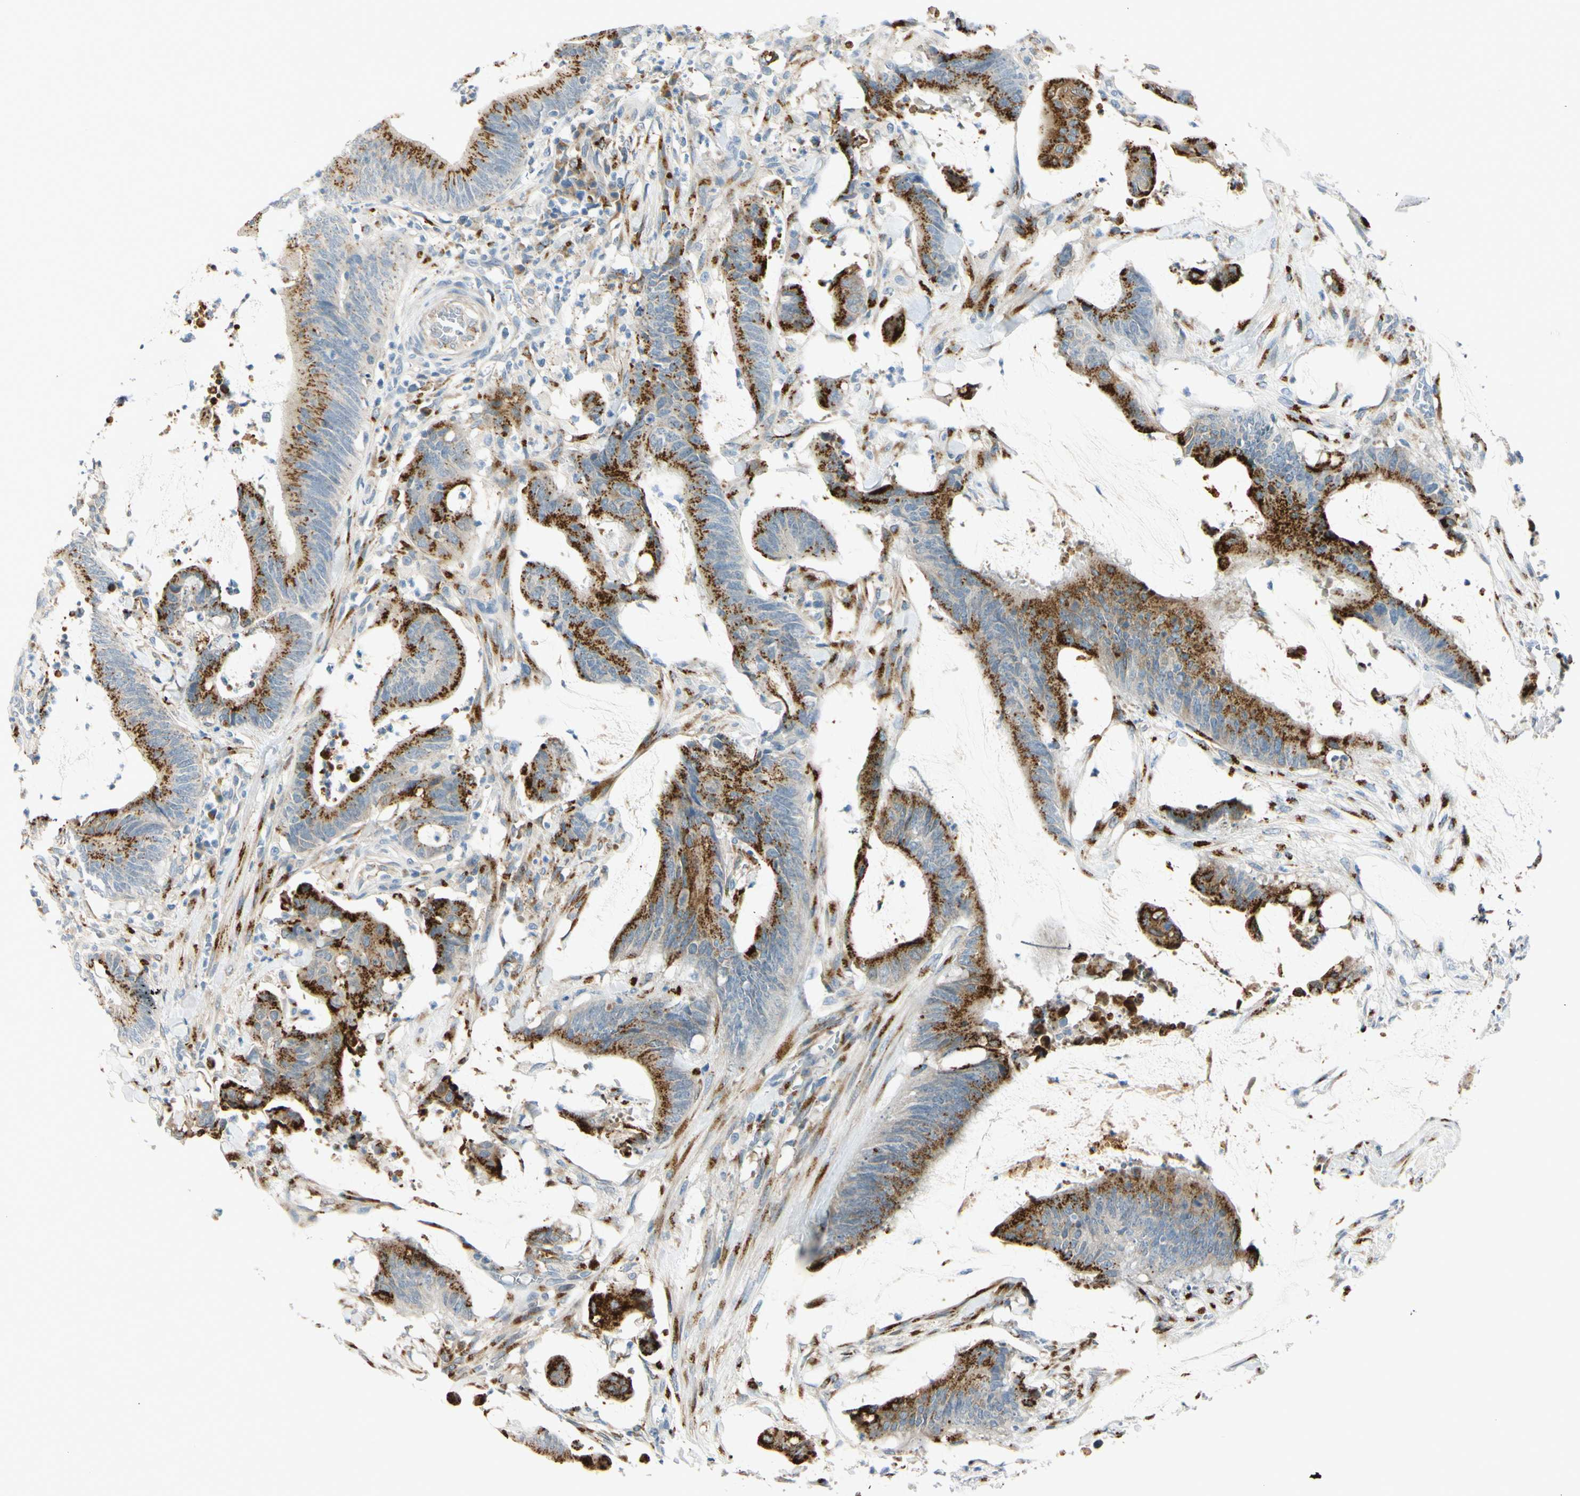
{"staining": {"intensity": "strong", "quantity": ">75%", "location": "cytoplasmic/membranous"}, "tissue": "colorectal cancer", "cell_type": "Tumor cells", "image_type": "cancer", "snomed": [{"axis": "morphology", "description": "Adenocarcinoma, NOS"}, {"axis": "topography", "description": "Rectum"}], "caption": "IHC image of colorectal adenocarcinoma stained for a protein (brown), which exhibits high levels of strong cytoplasmic/membranous positivity in approximately >75% of tumor cells.", "gene": "GALNT5", "patient": {"sex": "female", "age": 66}}